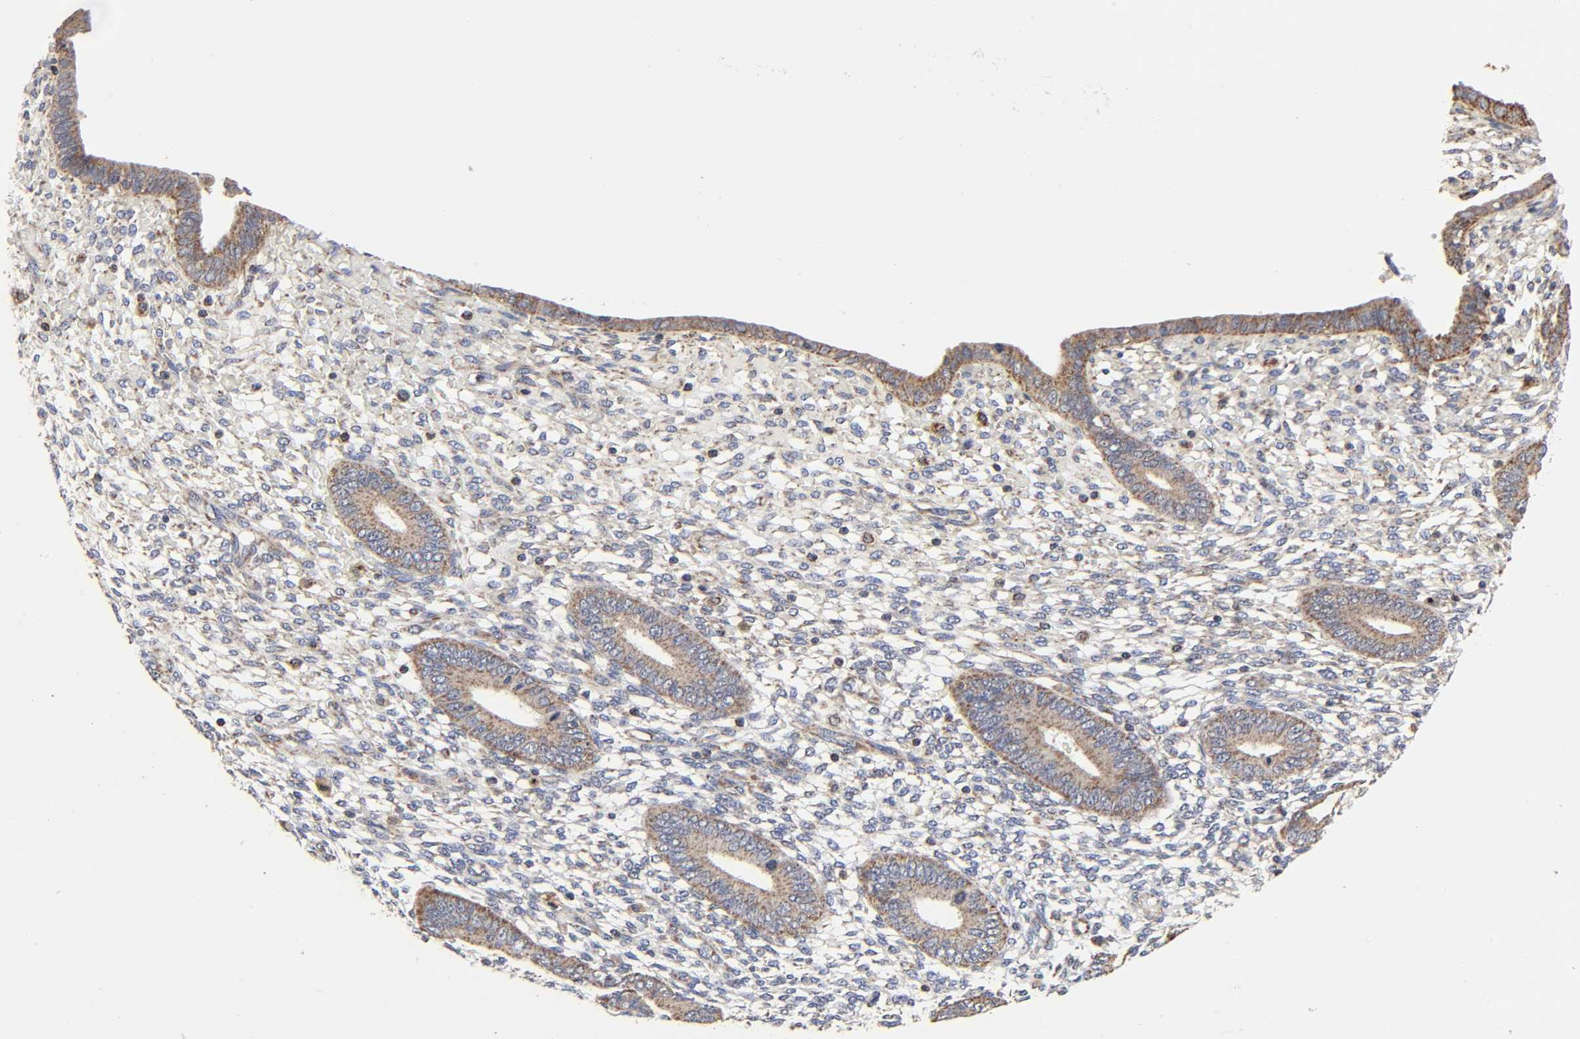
{"staining": {"intensity": "weak", "quantity": "<25%", "location": "cytoplasmic/membranous"}, "tissue": "endometrium", "cell_type": "Cells in endometrial stroma", "image_type": "normal", "snomed": [{"axis": "morphology", "description": "Normal tissue, NOS"}, {"axis": "topography", "description": "Endometrium"}], "caption": "An image of endometrium stained for a protein exhibits no brown staining in cells in endometrial stroma. (Brightfield microscopy of DAB (3,3'-diaminobenzidine) immunohistochemistry at high magnification).", "gene": "COX6B1", "patient": {"sex": "female", "age": 42}}